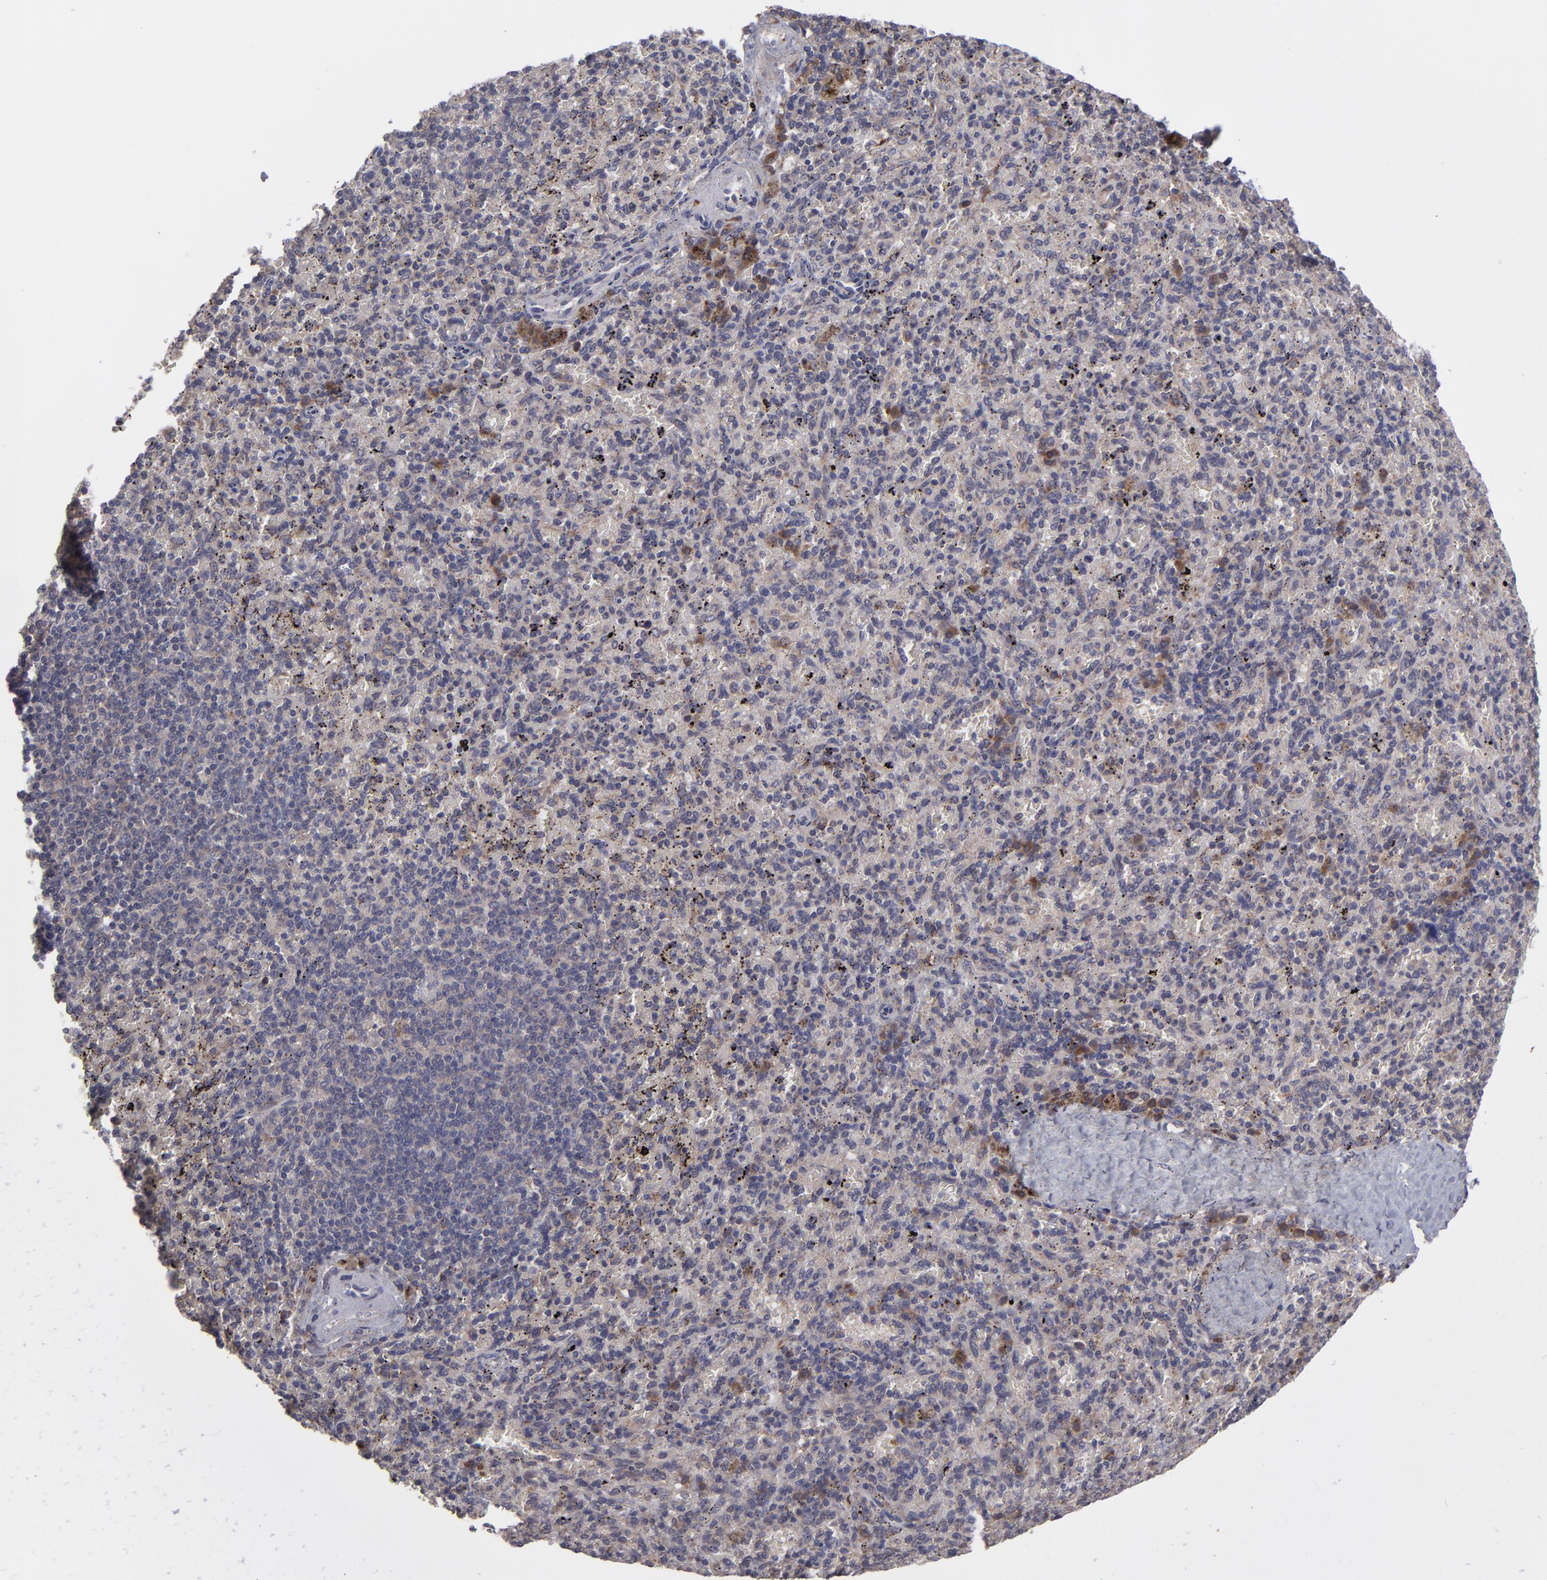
{"staining": {"intensity": "moderate", "quantity": "<25%", "location": "cytoplasmic/membranous"}, "tissue": "spleen", "cell_type": "Cells in red pulp", "image_type": "normal", "snomed": [{"axis": "morphology", "description": "Normal tissue, NOS"}, {"axis": "topography", "description": "Spleen"}], "caption": "Protein staining of benign spleen displays moderate cytoplasmic/membranous expression in about <25% of cells in red pulp.", "gene": "IL12A", "patient": {"sex": "female", "age": 43}}